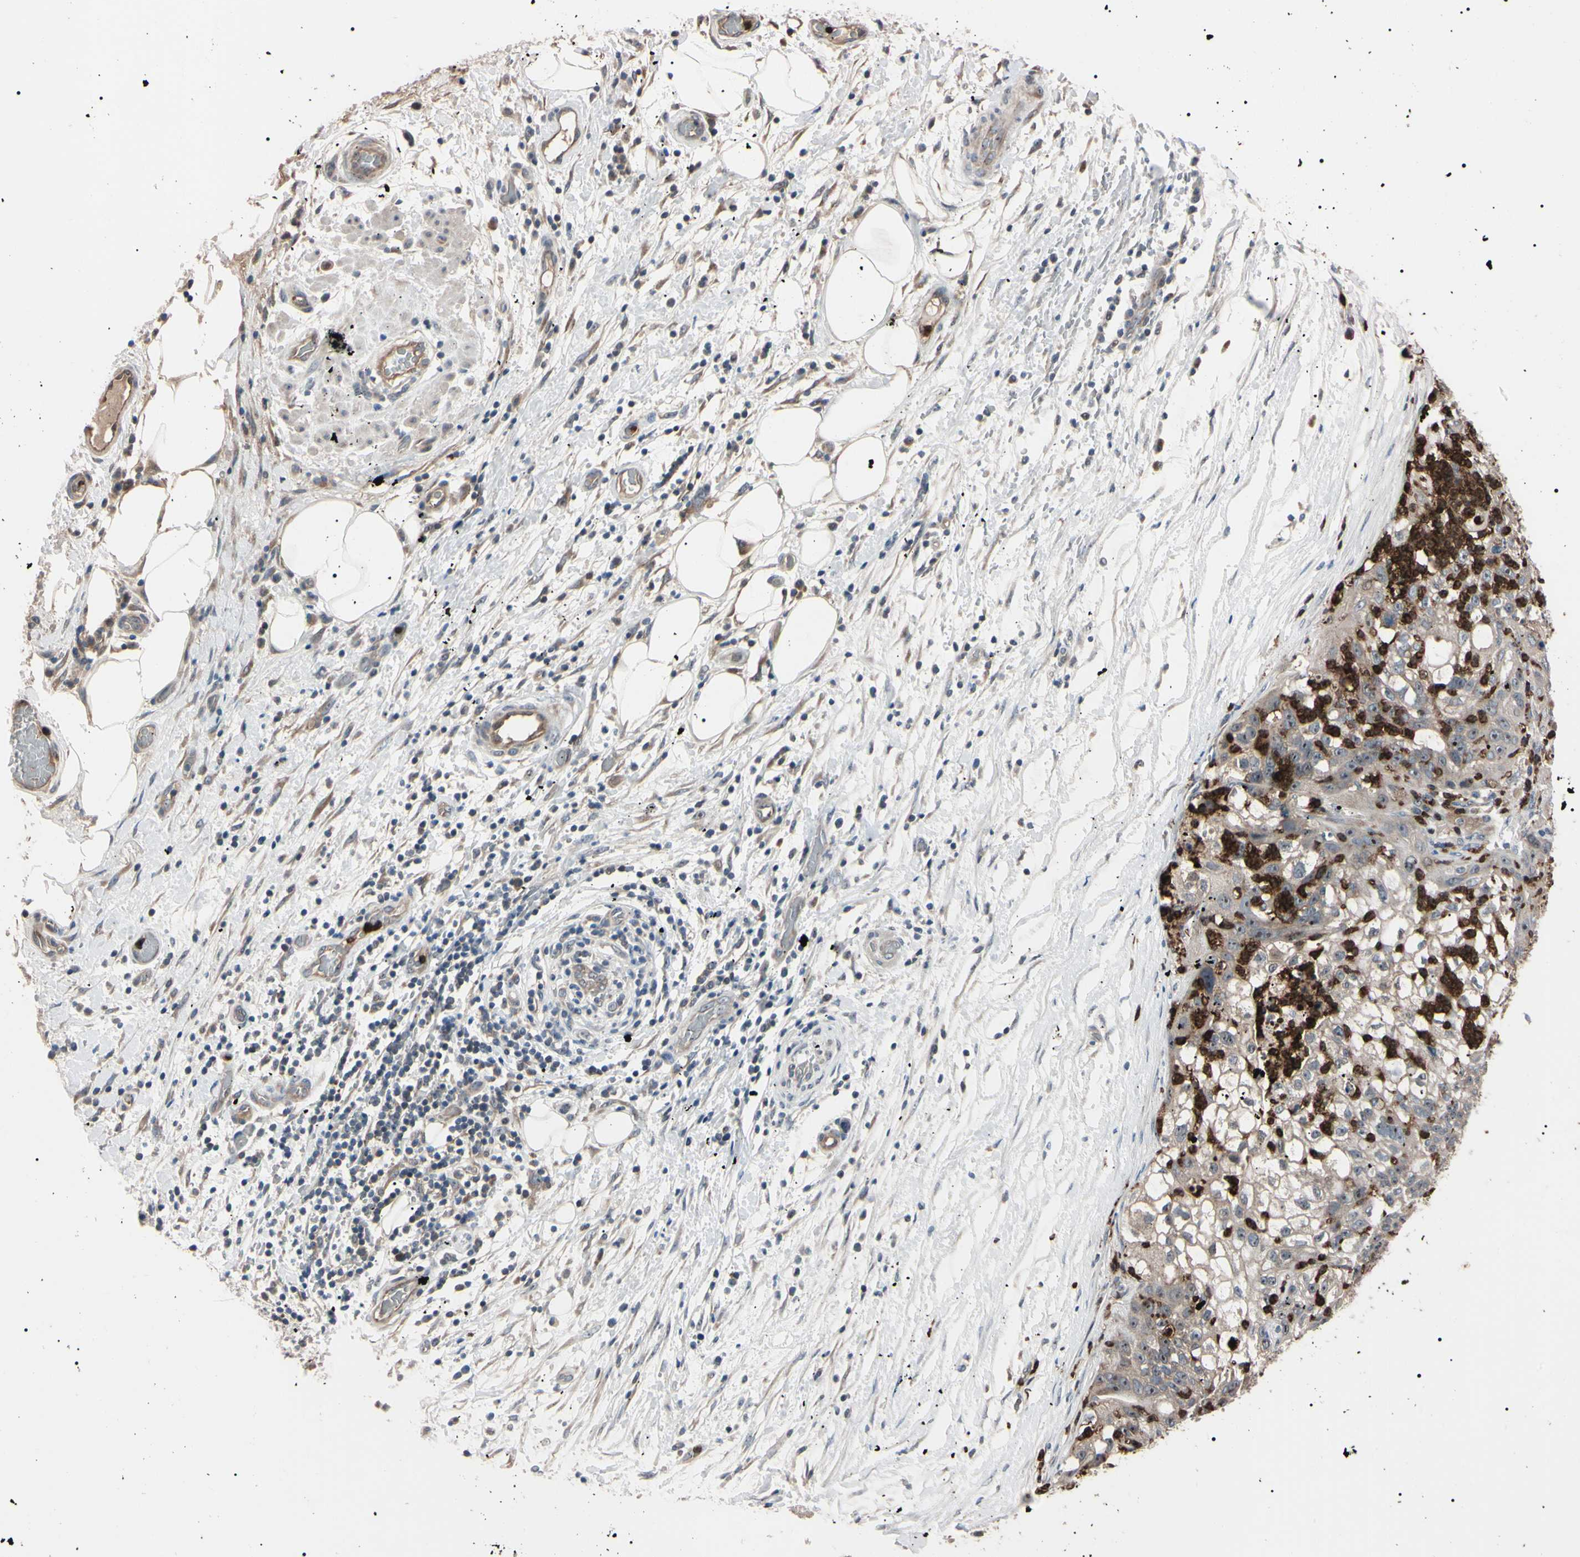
{"staining": {"intensity": "weak", "quantity": "25%-75%", "location": "cytoplasmic/membranous,nuclear"}, "tissue": "lung cancer", "cell_type": "Tumor cells", "image_type": "cancer", "snomed": [{"axis": "morphology", "description": "Inflammation, NOS"}, {"axis": "morphology", "description": "Squamous cell carcinoma, NOS"}, {"axis": "topography", "description": "Lymph node"}, {"axis": "topography", "description": "Soft tissue"}, {"axis": "topography", "description": "Lung"}], "caption": "DAB (3,3'-diaminobenzidine) immunohistochemical staining of squamous cell carcinoma (lung) reveals weak cytoplasmic/membranous and nuclear protein expression in approximately 25%-75% of tumor cells.", "gene": "TRAF5", "patient": {"sex": "male", "age": 66}}